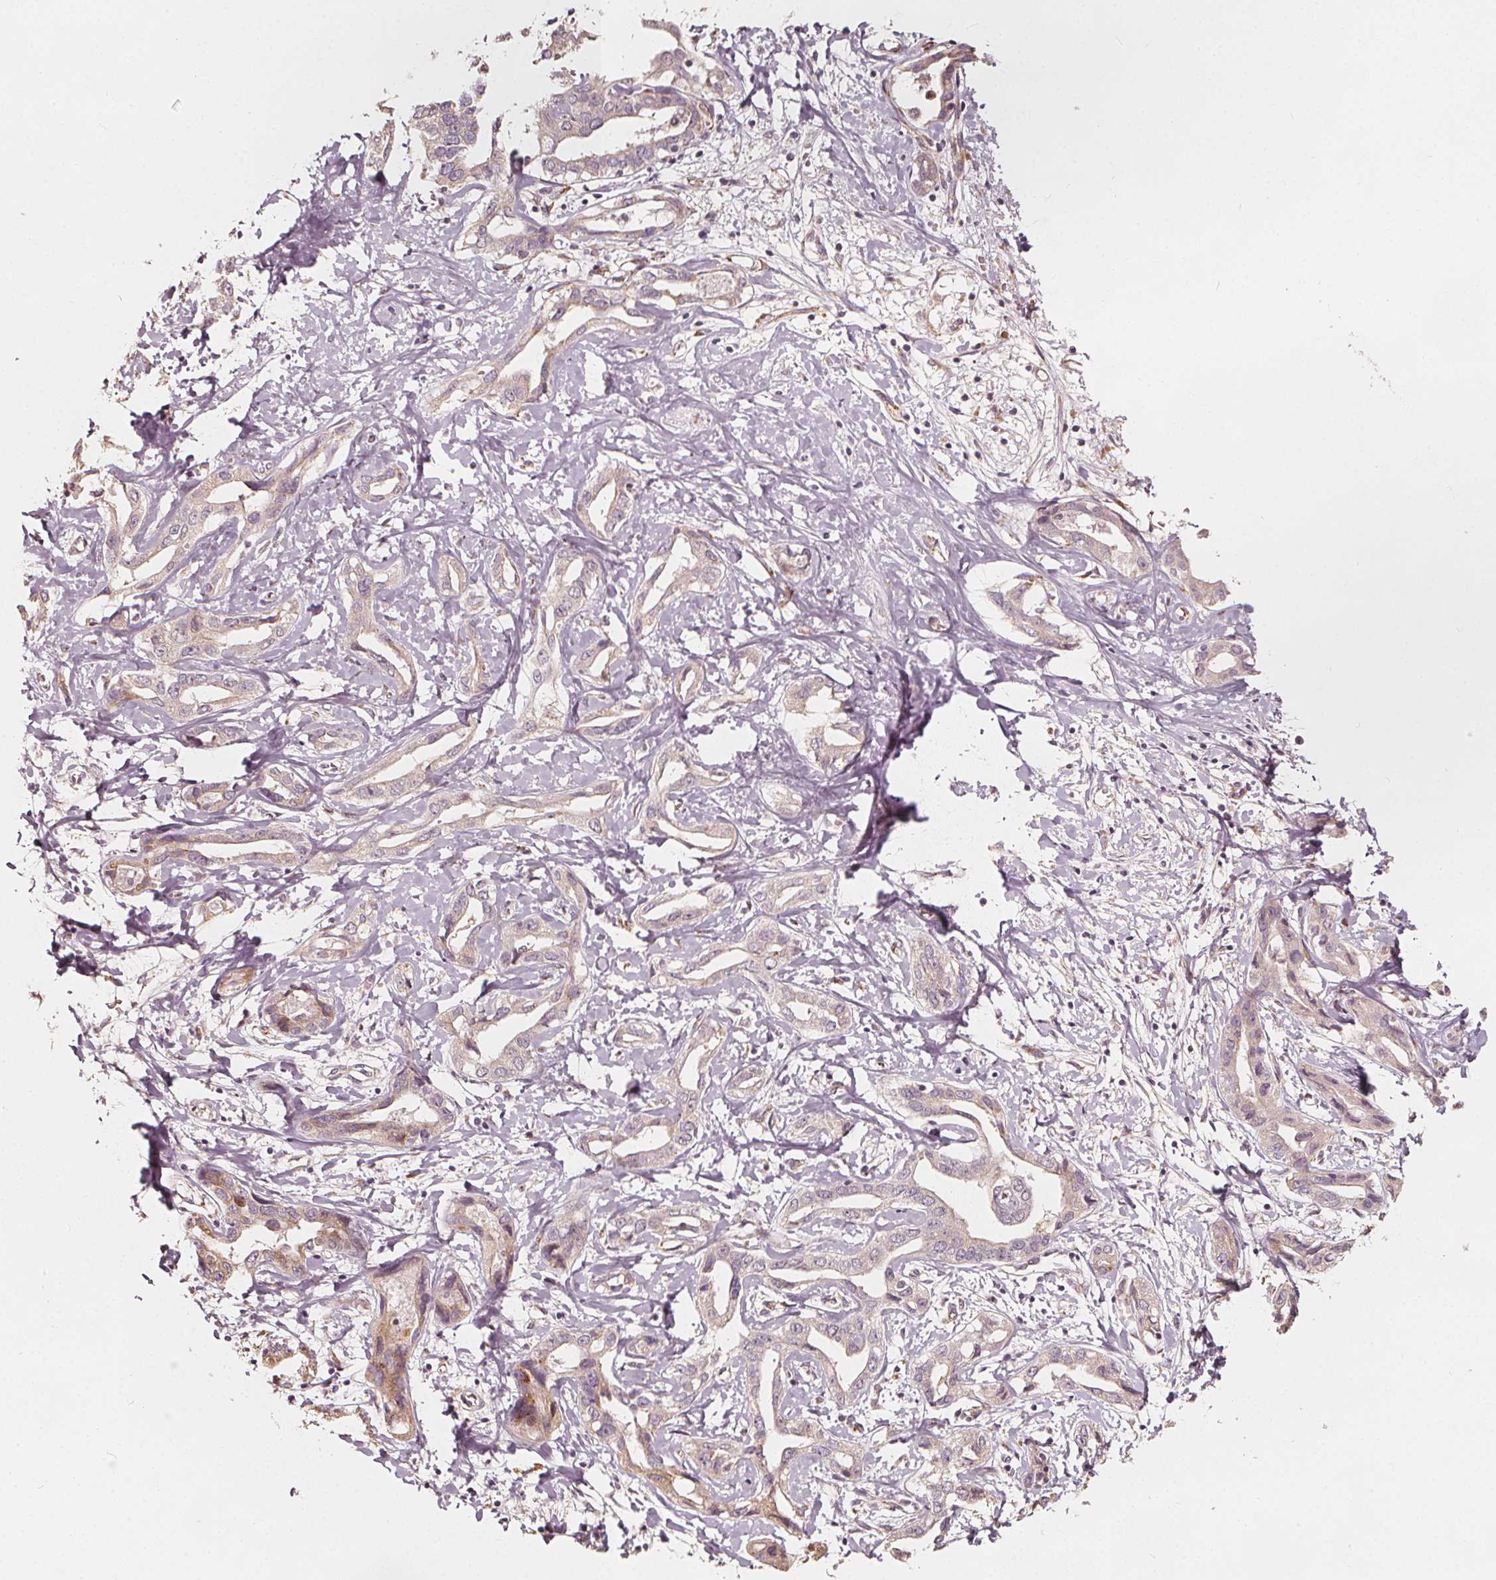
{"staining": {"intensity": "weak", "quantity": "<25%", "location": "cytoplasmic/membranous"}, "tissue": "liver cancer", "cell_type": "Tumor cells", "image_type": "cancer", "snomed": [{"axis": "morphology", "description": "Cholangiocarcinoma"}, {"axis": "topography", "description": "Liver"}], "caption": "The immunohistochemistry (IHC) image has no significant positivity in tumor cells of liver cholangiocarcinoma tissue. (Immunohistochemistry (ihc), brightfield microscopy, high magnification).", "gene": "NPC1L1", "patient": {"sex": "male", "age": 59}}